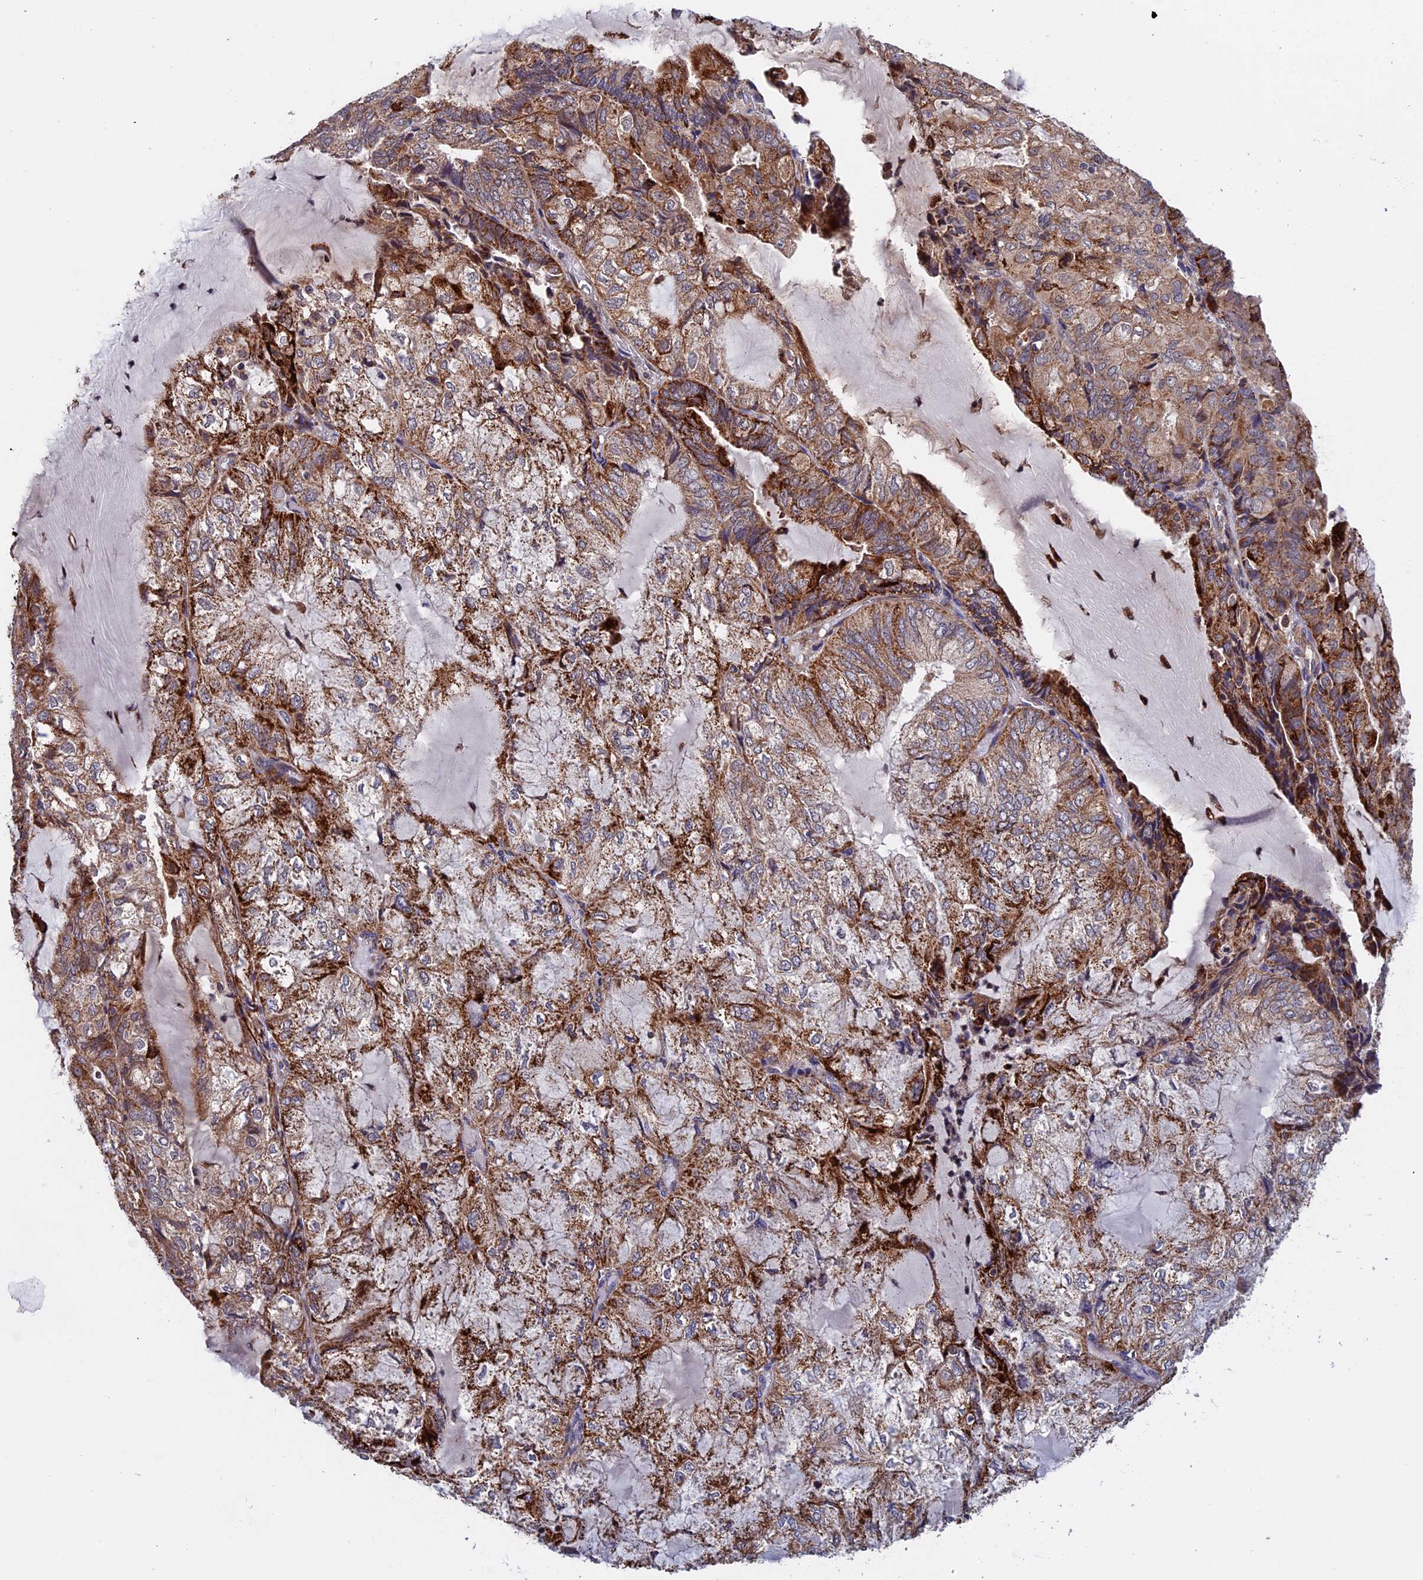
{"staining": {"intensity": "moderate", "quantity": ">75%", "location": "cytoplasmic/membranous"}, "tissue": "endometrial cancer", "cell_type": "Tumor cells", "image_type": "cancer", "snomed": [{"axis": "morphology", "description": "Adenocarcinoma, NOS"}, {"axis": "topography", "description": "Endometrium"}], "caption": "Protein expression analysis of adenocarcinoma (endometrial) displays moderate cytoplasmic/membranous staining in approximately >75% of tumor cells.", "gene": "RNF17", "patient": {"sex": "female", "age": 81}}